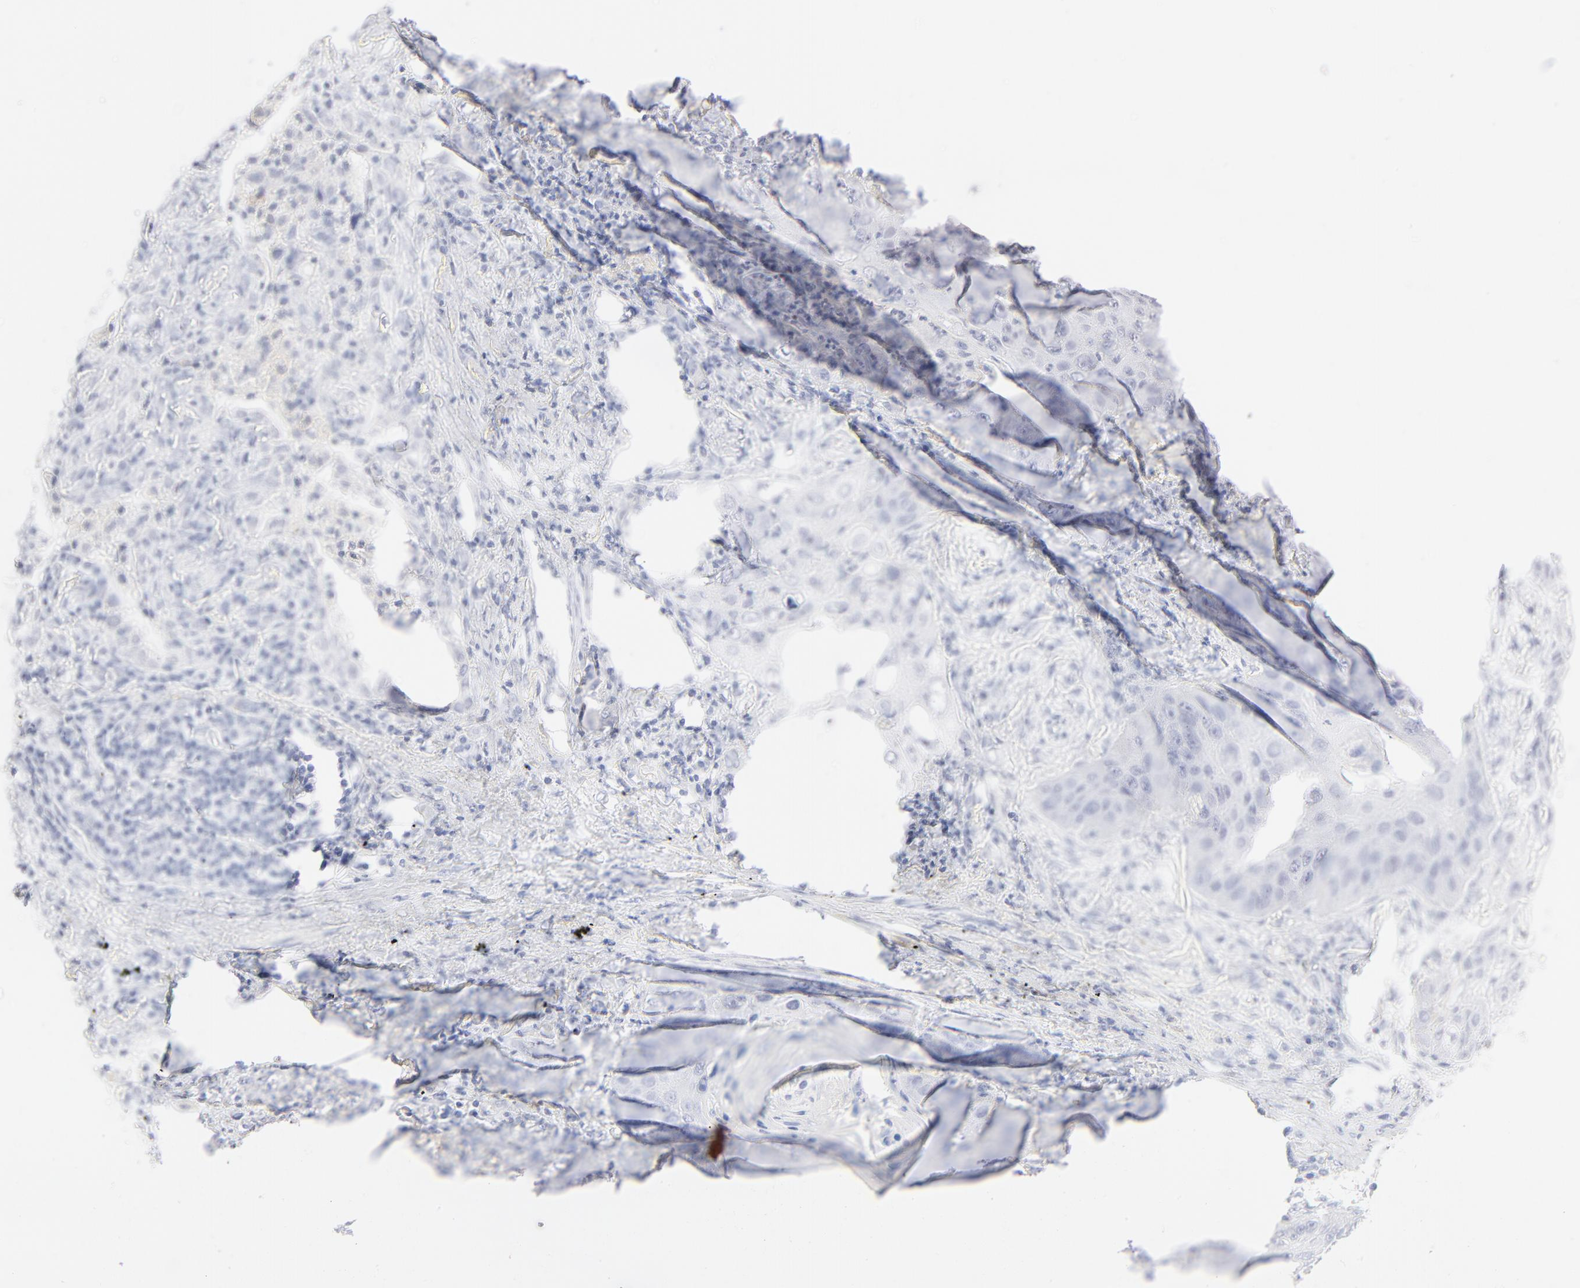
{"staining": {"intensity": "negative", "quantity": "none", "location": "none"}, "tissue": "lung cancer", "cell_type": "Tumor cells", "image_type": "cancer", "snomed": [{"axis": "morphology", "description": "Squamous cell carcinoma, NOS"}, {"axis": "topography", "description": "Lung"}], "caption": "An image of lung cancer (squamous cell carcinoma) stained for a protein displays no brown staining in tumor cells.", "gene": "ONECUT1", "patient": {"sex": "female", "age": 67}}